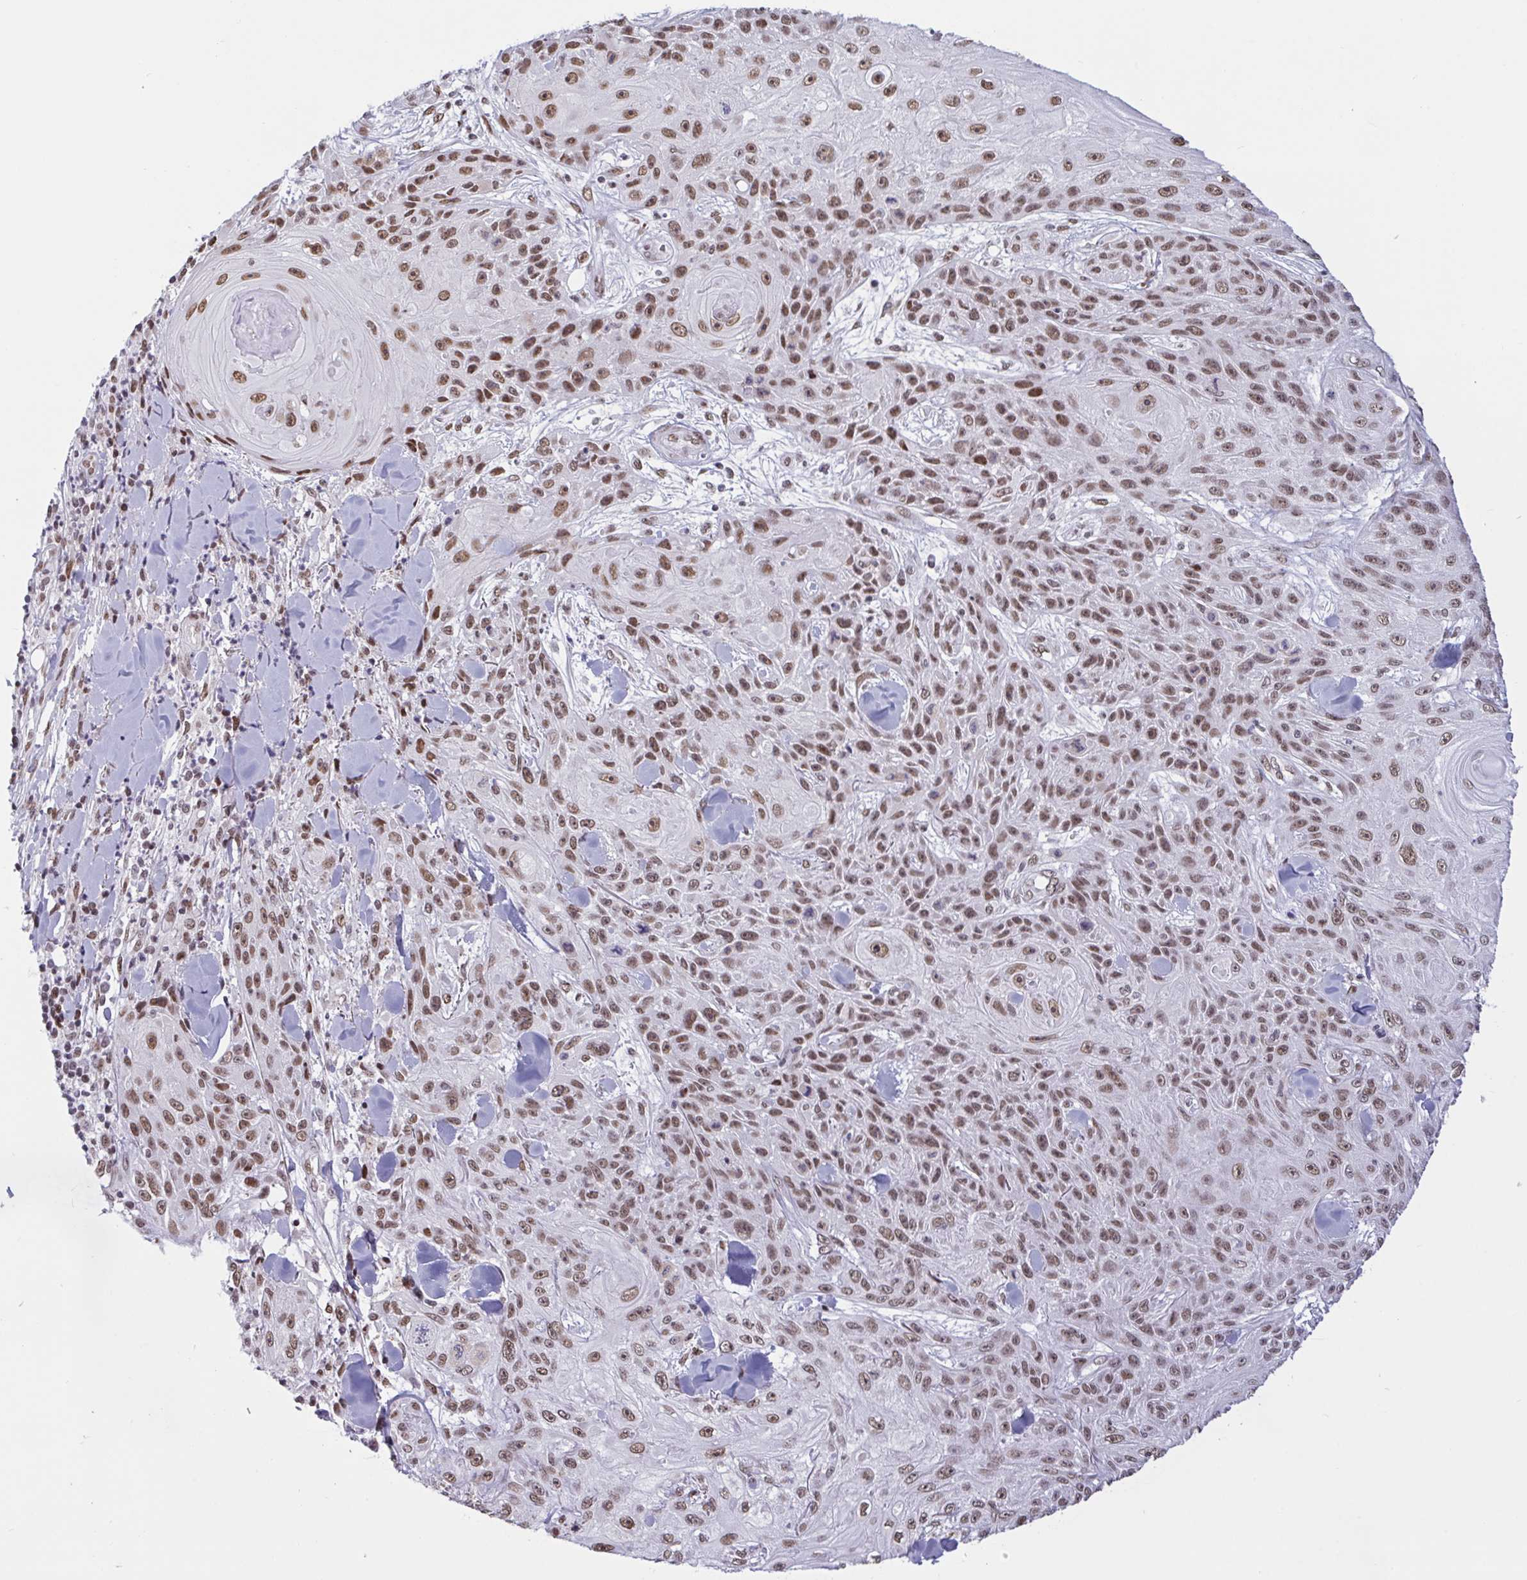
{"staining": {"intensity": "moderate", "quantity": ">75%", "location": "nuclear"}, "tissue": "skin cancer", "cell_type": "Tumor cells", "image_type": "cancer", "snomed": [{"axis": "morphology", "description": "Squamous cell carcinoma, NOS"}, {"axis": "topography", "description": "Skin"}], "caption": "Skin cancer (squamous cell carcinoma) stained with a protein marker shows moderate staining in tumor cells.", "gene": "CBFA2T2", "patient": {"sex": "male", "age": 88}}